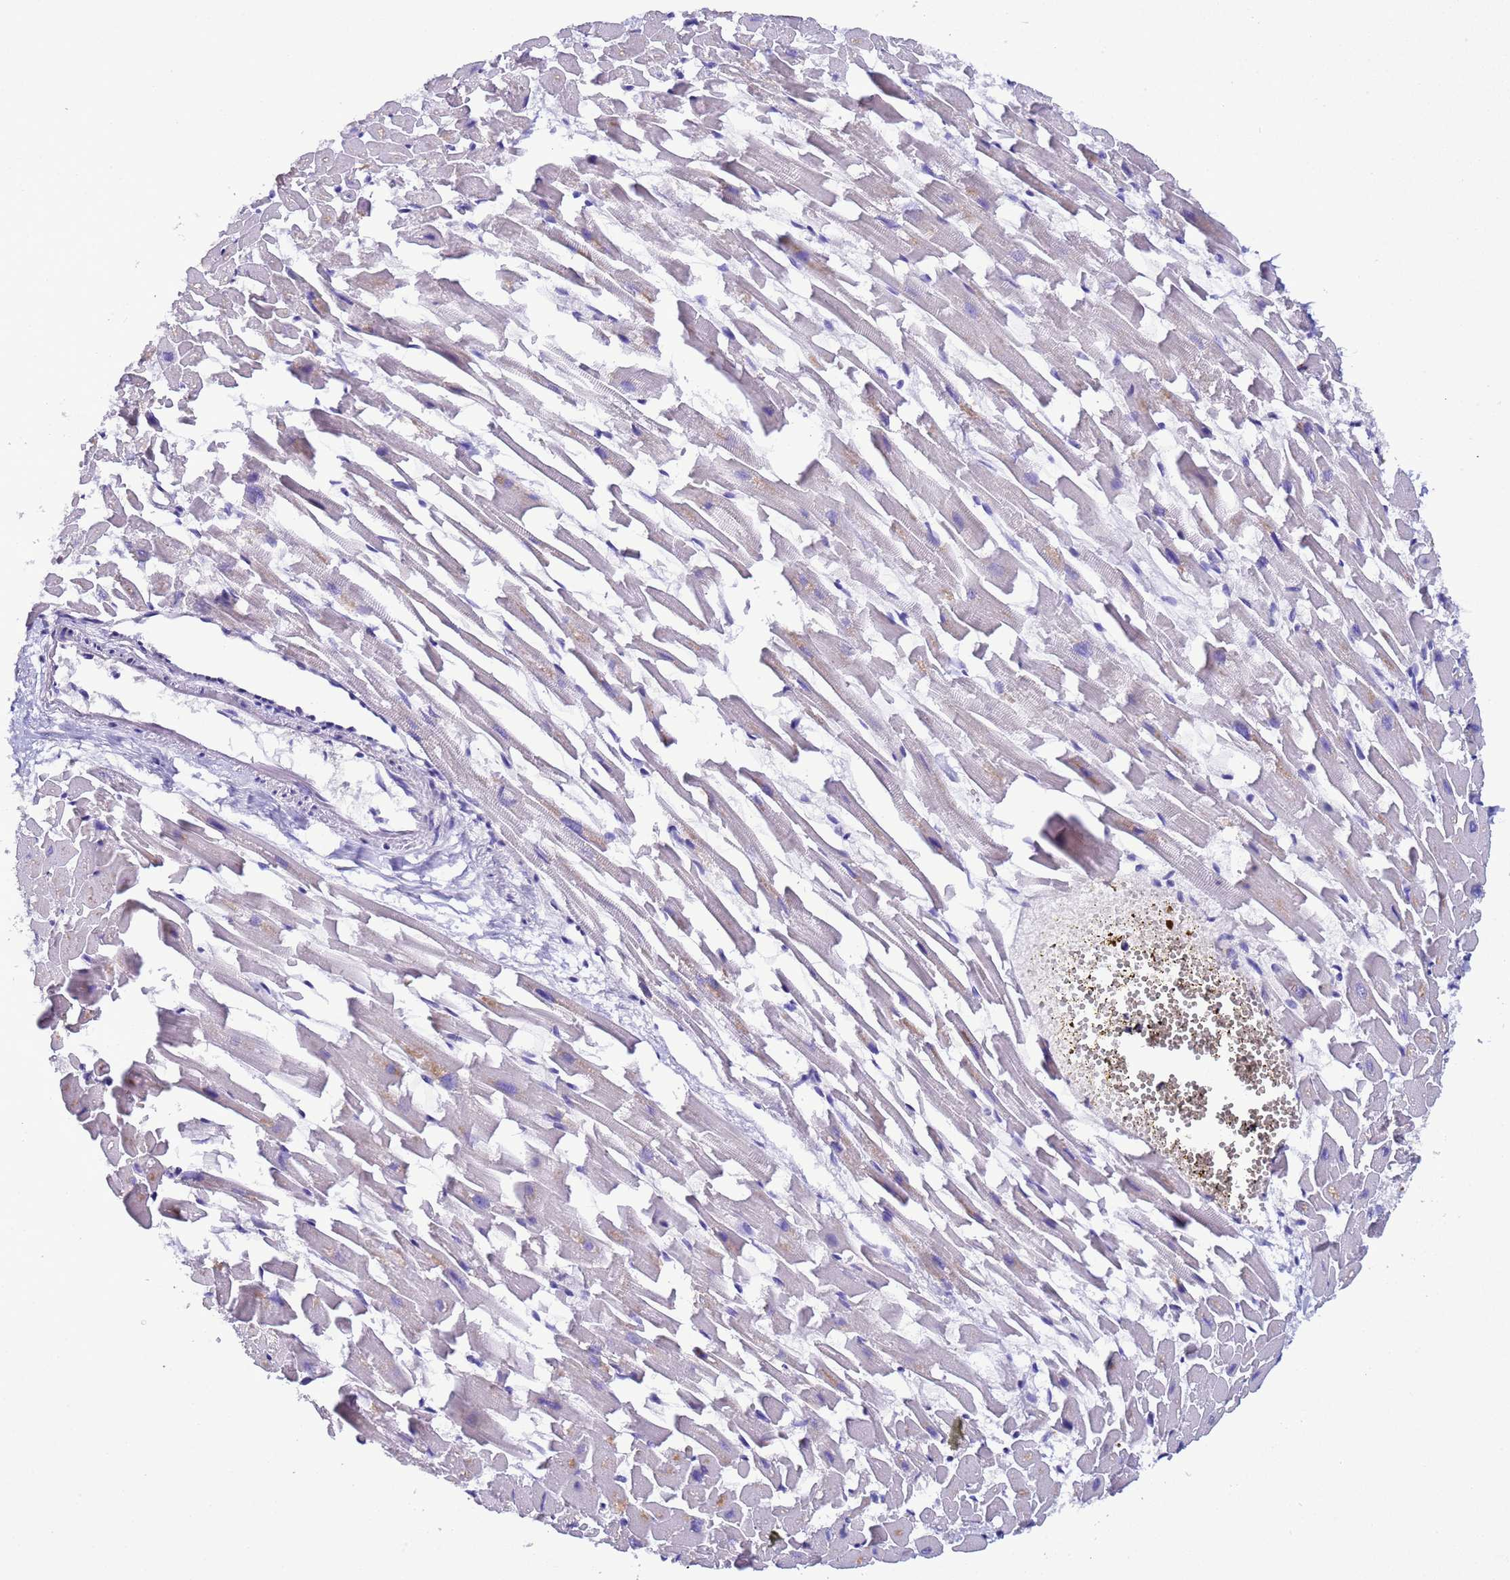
{"staining": {"intensity": "moderate", "quantity": "25%-75%", "location": "cytoplasmic/membranous"}, "tissue": "heart muscle", "cell_type": "Cardiomyocytes", "image_type": "normal", "snomed": [{"axis": "morphology", "description": "Normal tissue, NOS"}, {"axis": "topography", "description": "Heart"}], "caption": "The photomicrograph demonstrates a brown stain indicating the presence of a protein in the cytoplasmic/membranous of cardiomyocytes in heart muscle. The staining was performed using DAB (3,3'-diaminobenzidine), with brown indicating positive protein expression. Nuclei are stained blue with hematoxylin.", "gene": "AHI1", "patient": {"sex": "female", "age": 64}}